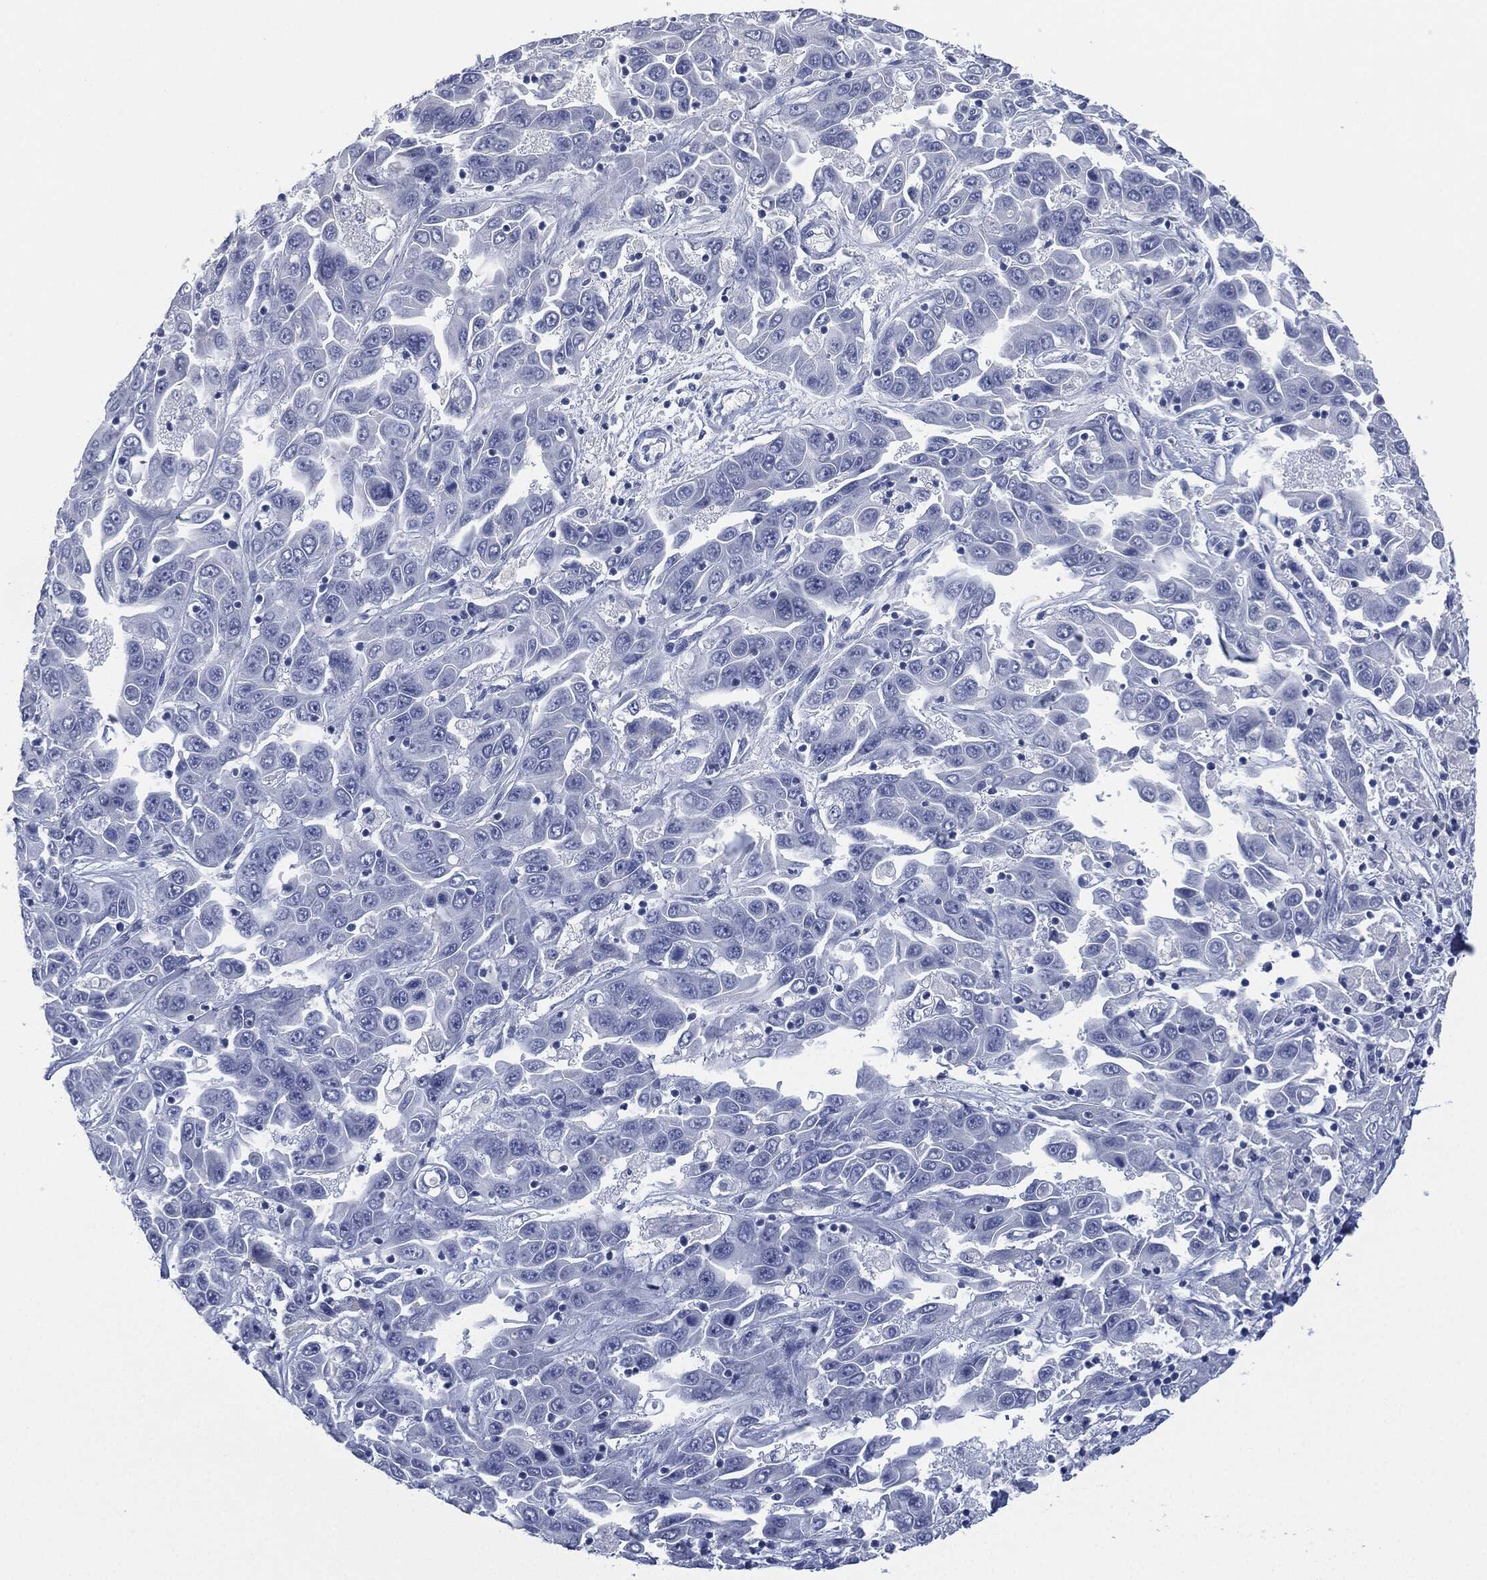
{"staining": {"intensity": "negative", "quantity": "none", "location": "none"}, "tissue": "liver cancer", "cell_type": "Tumor cells", "image_type": "cancer", "snomed": [{"axis": "morphology", "description": "Cholangiocarcinoma"}, {"axis": "topography", "description": "Liver"}], "caption": "Tumor cells are negative for protein expression in human liver cancer (cholangiocarcinoma).", "gene": "MUC16", "patient": {"sex": "female", "age": 52}}